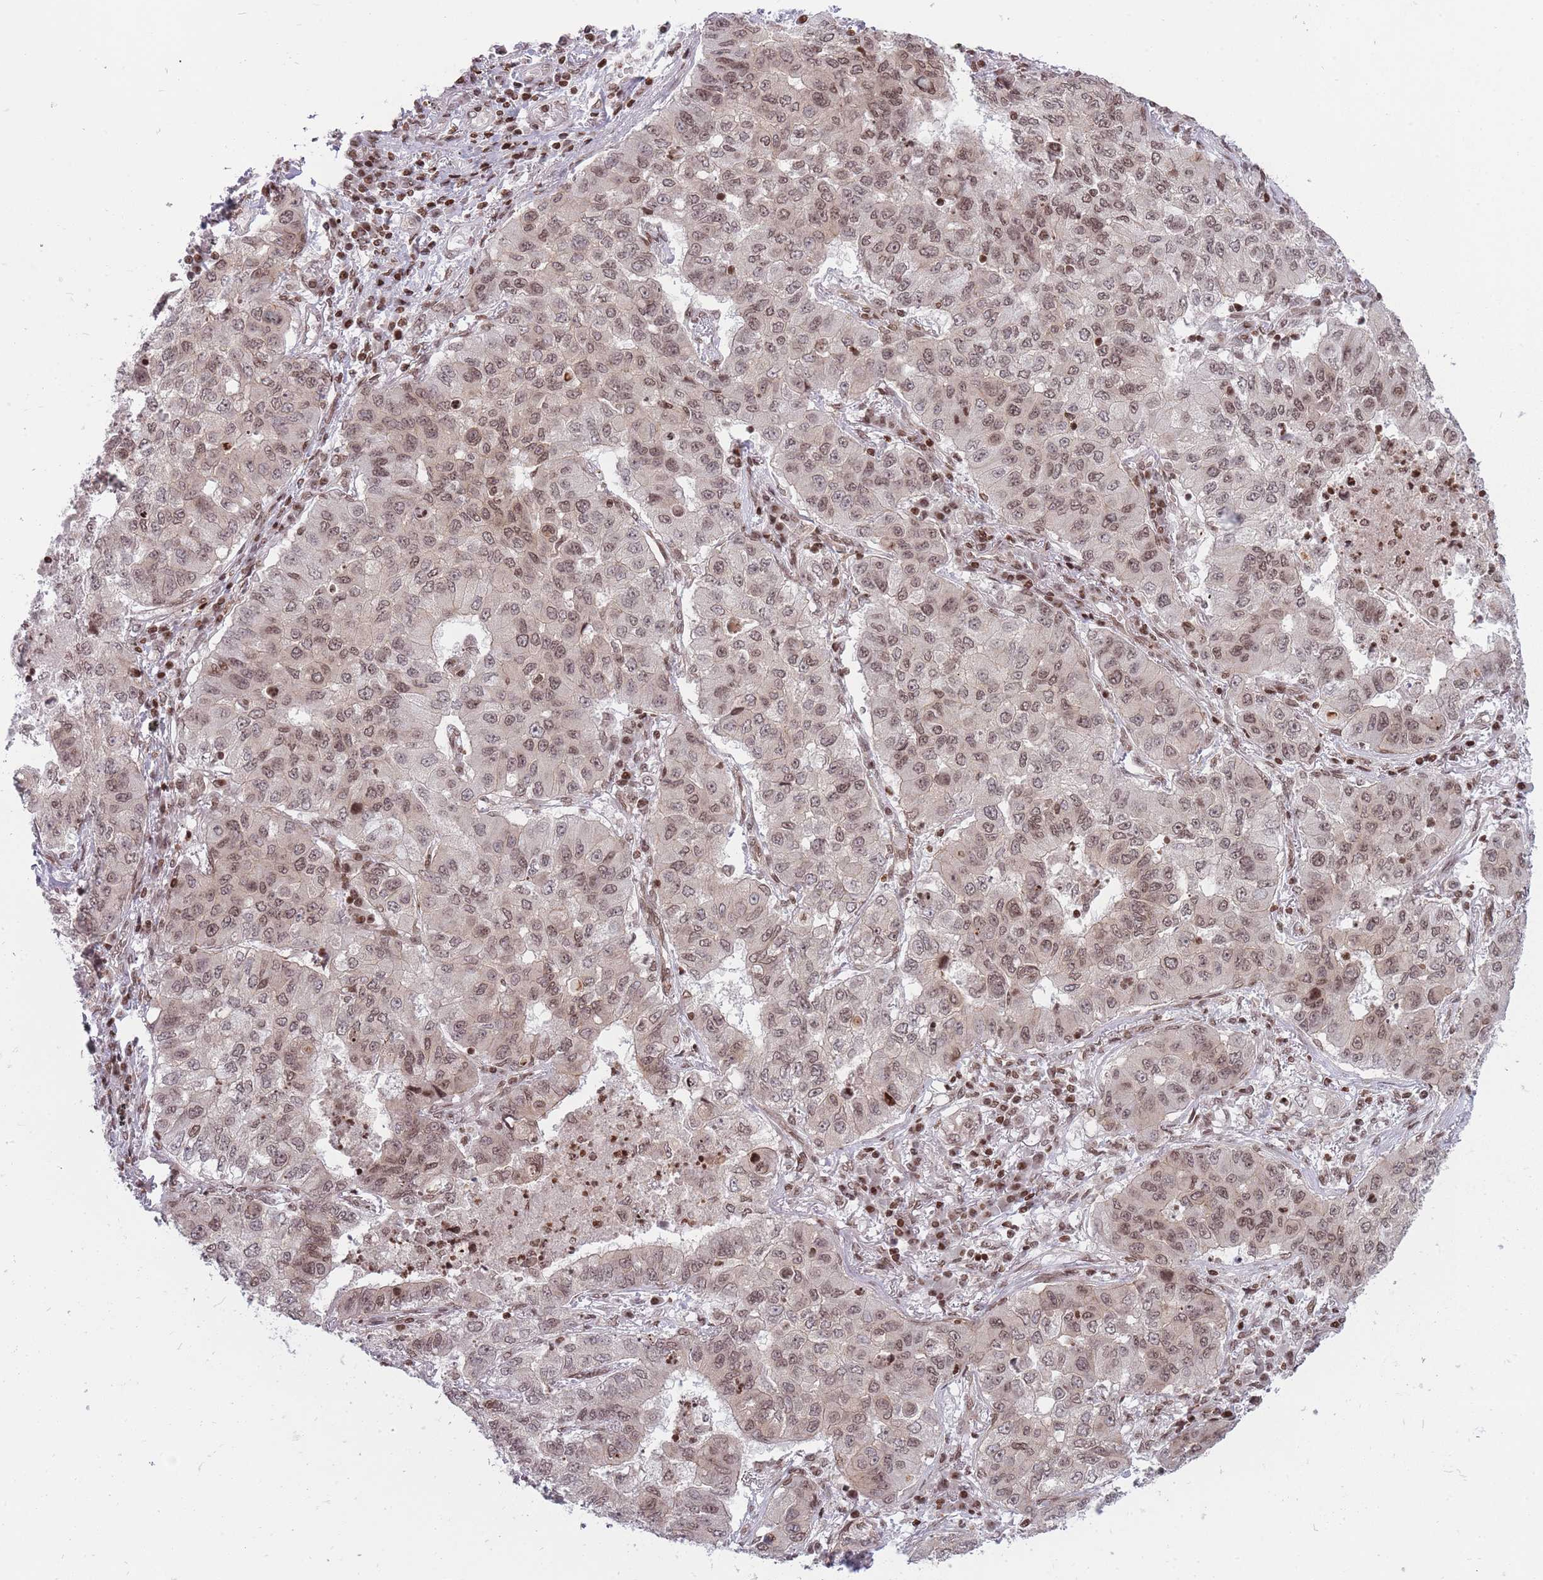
{"staining": {"intensity": "moderate", "quantity": ">75%", "location": "nuclear"}, "tissue": "lung cancer", "cell_type": "Tumor cells", "image_type": "cancer", "snomed": [{"axis": "morphology", "description": "Squamous cell carcinoma, NOS"}, {"axis": "topography", "description": "Lung"}], "caption": "Moderate nuclear protein expression is identified in approximately >75% of tumor cells in lung cancer (squamous cell carcinoma).", "gene": "TMC6", "patient": {"sex": "male", "age": 74}}